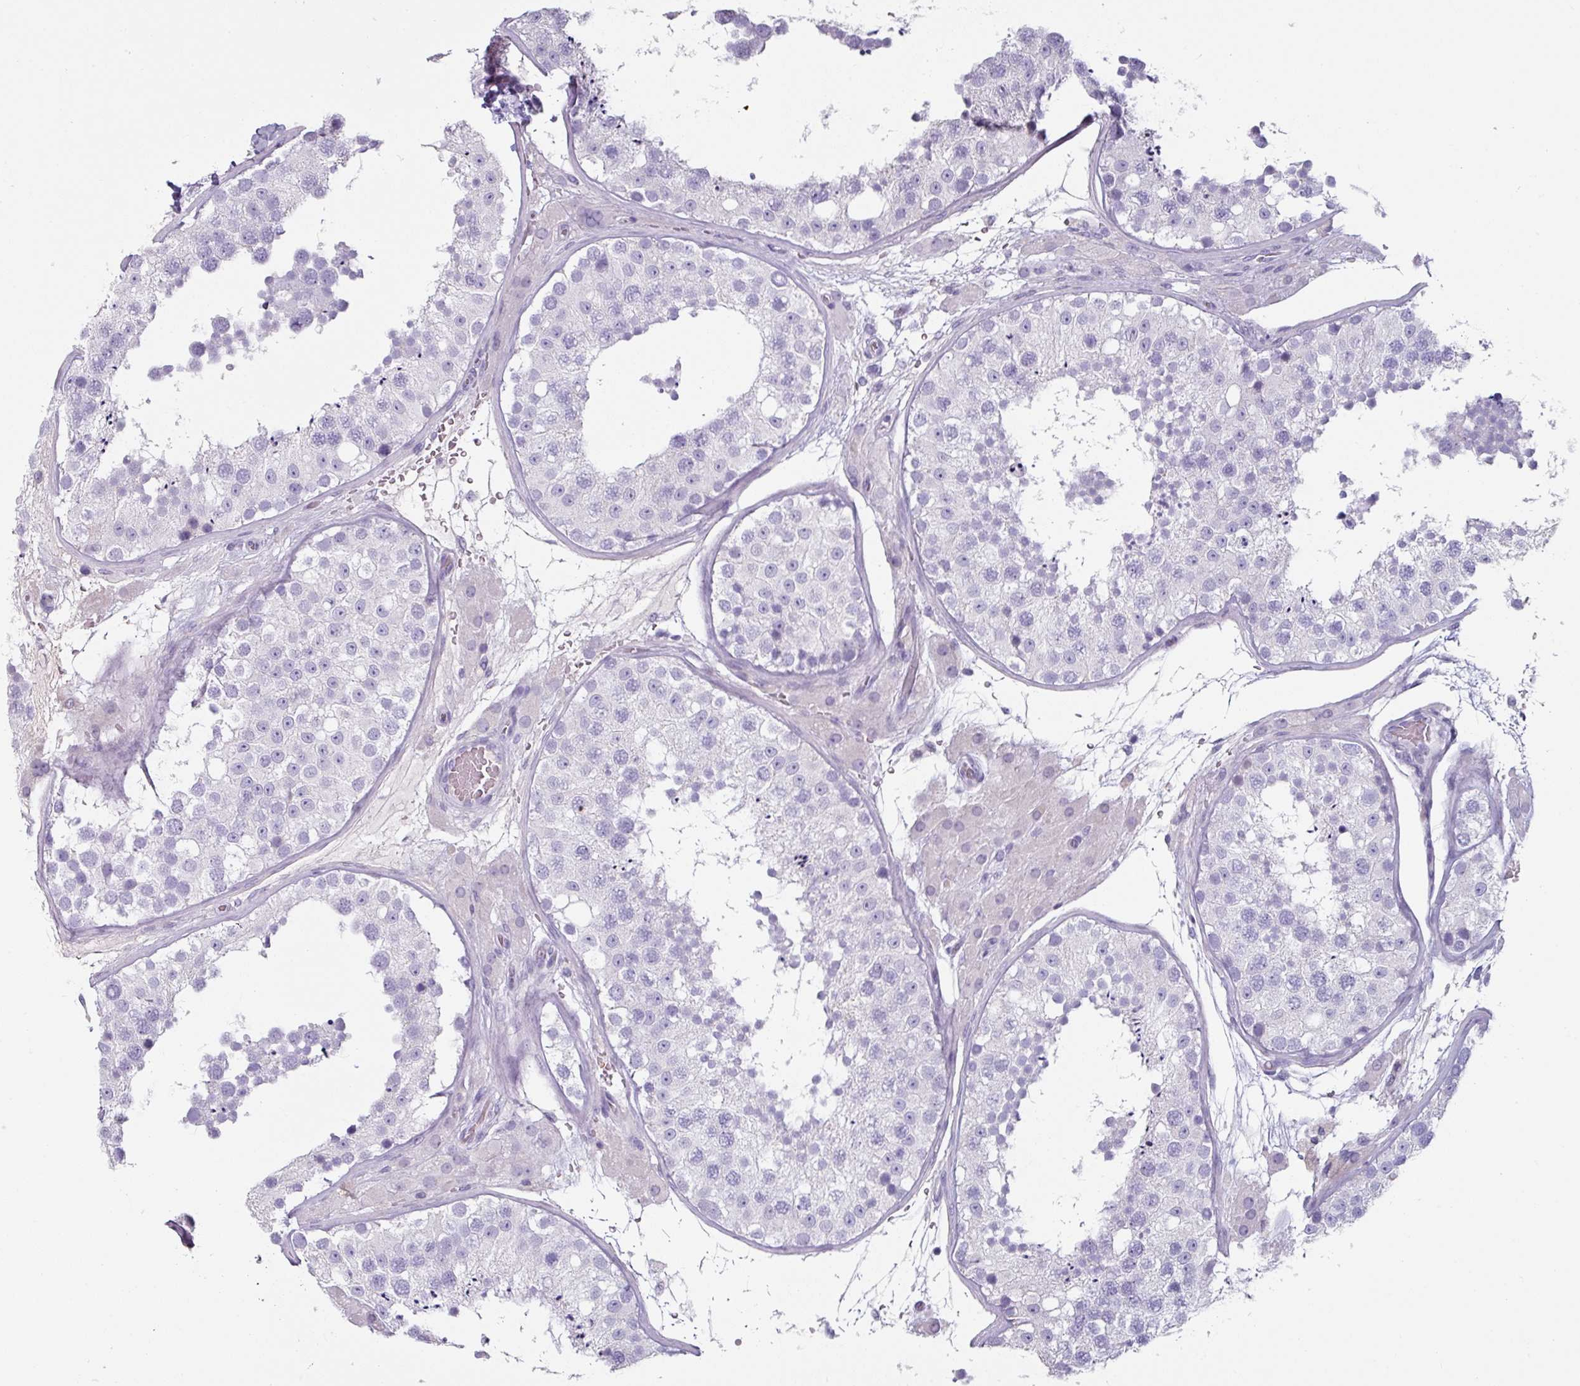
{"staining": {"intensity": "negative", "quantity": "none", "location": "none"}, "tissue": "testis", "cell_type": "Cells in seminiferous ducts", "image_type": "normal", "snomed": [{"axis": "morphology", "description": "Normal tissue, NOS"}, {"axis": "topography", "description": "Testis"}], "caption": "IHC of normal human testis reveals no staining in cells in seminiferous ducts. (IHC, brightfield microscopy, high magnification).", "gene": "CLCA1", "patient": {"sex": "male", "age": 26}}